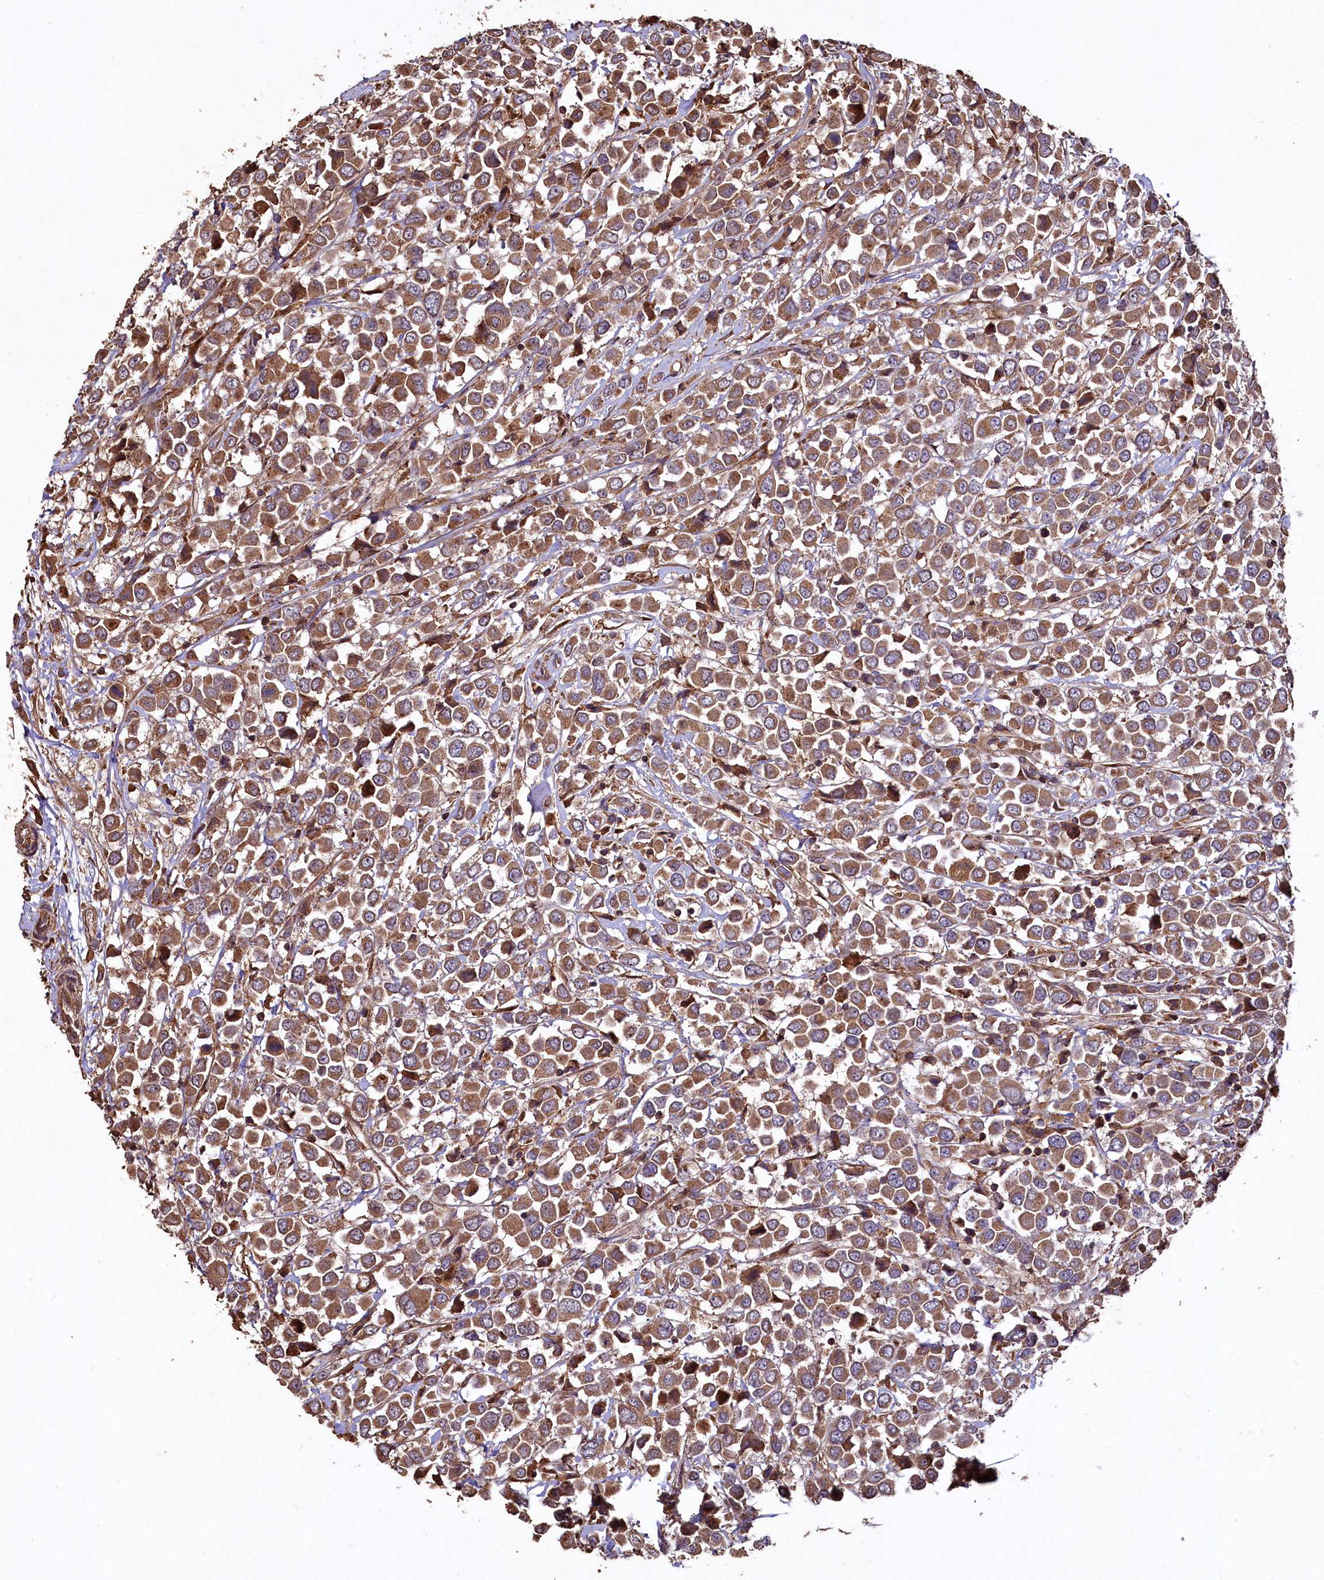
{"staining": {"intensity": "moderate", "quantity": ">75%", "location": "cytoplasmic/membranous"}, "tissue": "breast cancer", "cell_type": "Tumor cells", "image_type": "cancer", "snomed": [{"axis": "morphology", "description": "Duct carcinoma"}, {"axis": "topography", "description": "Breast"}], "caption": "Immunohistochemical staining of human breast cancer (invasive ductal carcinoma) displays moderate cytoplasmic/membranous protein positivity in approximately >75% of tumor cells.", "gene": "TMEM98", "patient": {"sex": "female", "age": 61}}